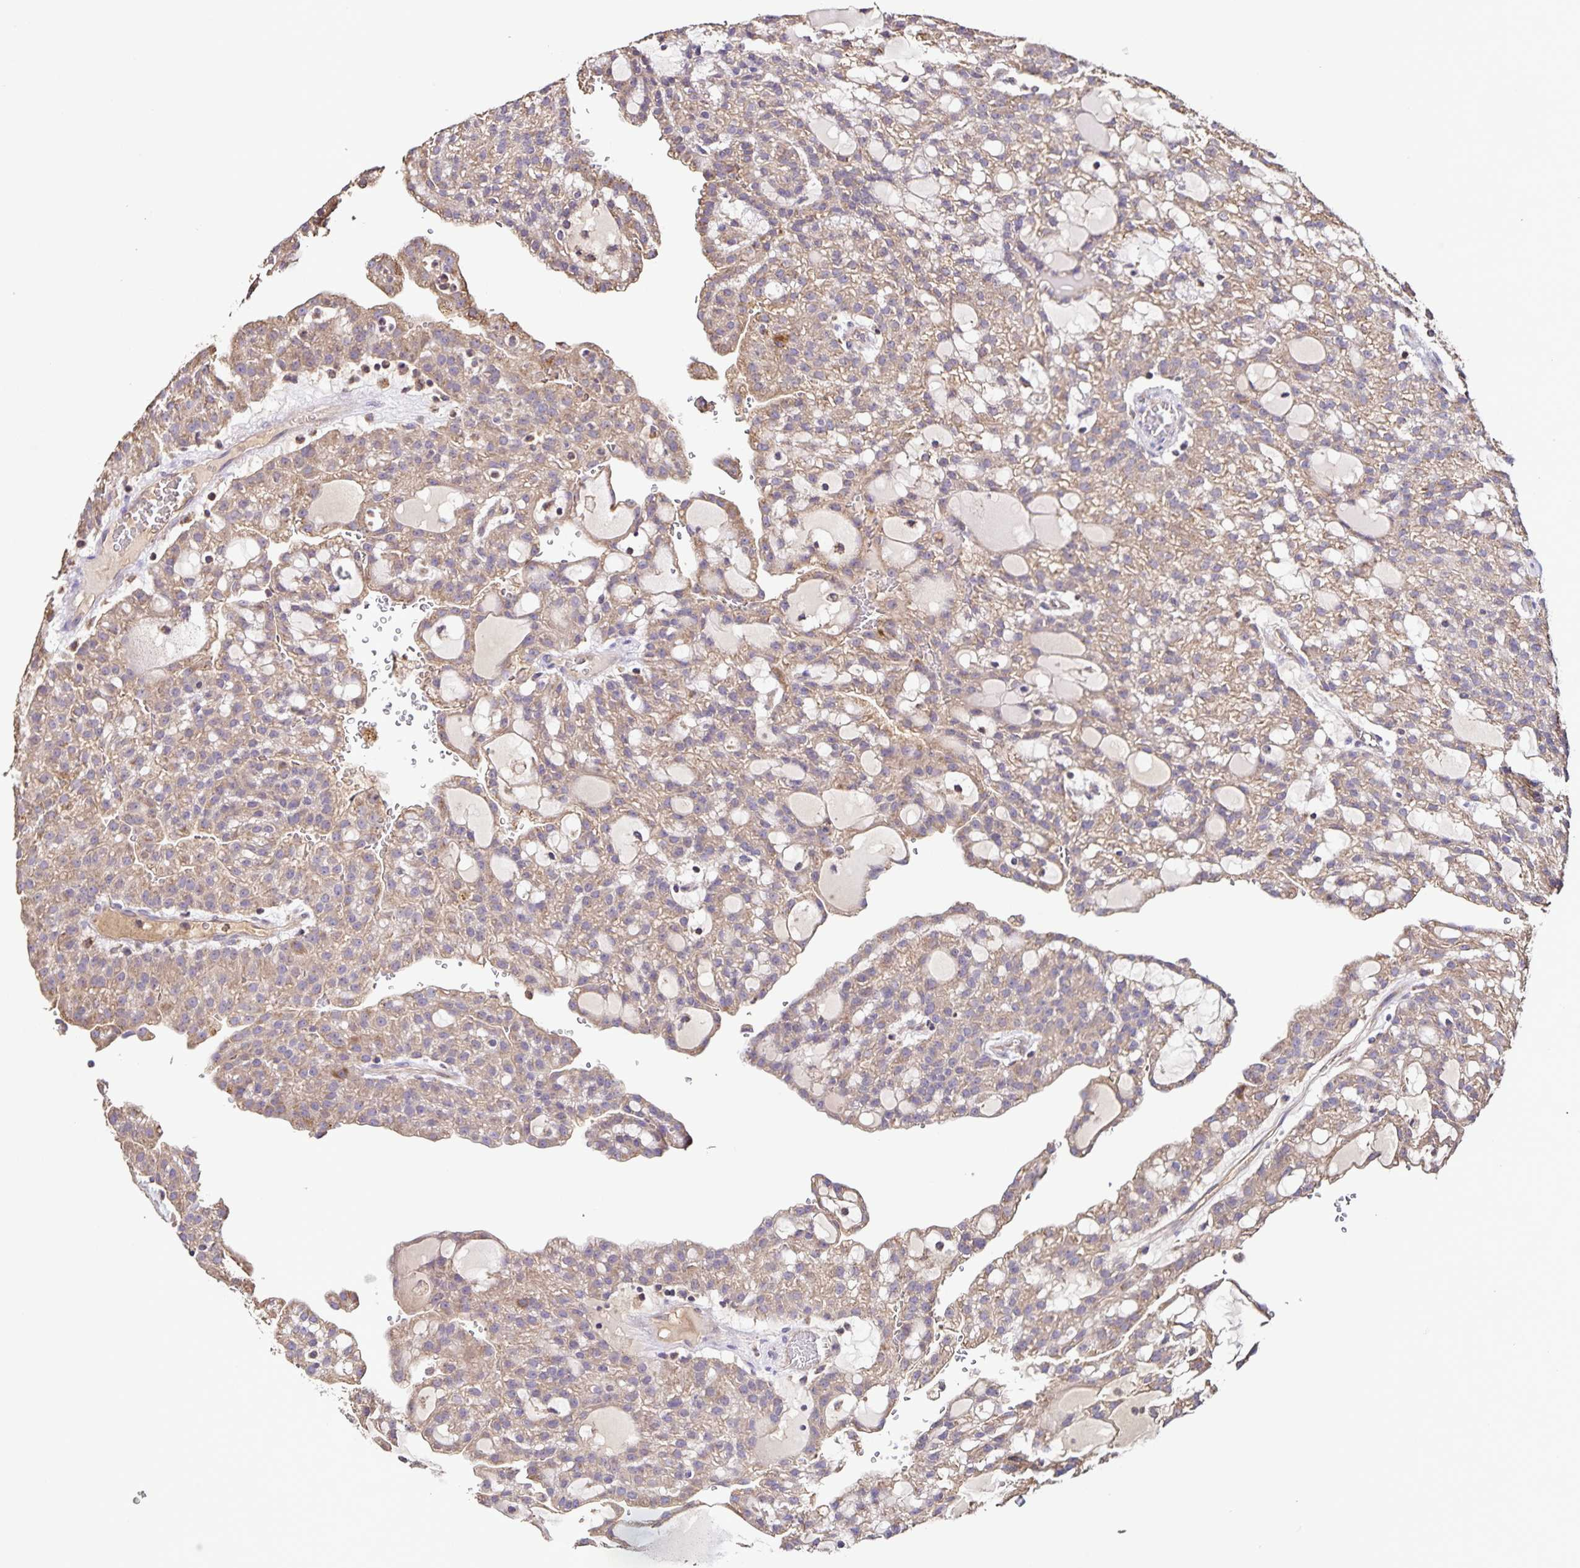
{"staining": {"intensity": "weak", "quantity": ">75%", "location": "cytoplasmic/membranous"}, "tissue": "renal cancer", "cell_type": "Tumor cells", "image_type": "cancer", "snomed": [{"axis": "morphology", "description": "Adenocarcinoma, NOS"}, {"axis": "topography", "description": "Kidney"}], "caption": "Adenocarcinoma (renal) stained with immunohistochemistry (IHC) displays weak cytoplasmic/membranous positivity in approximately >75% of tumor cells.", "gene": "MAN1A1", "patient": {"sex": "male", "age": 63}}